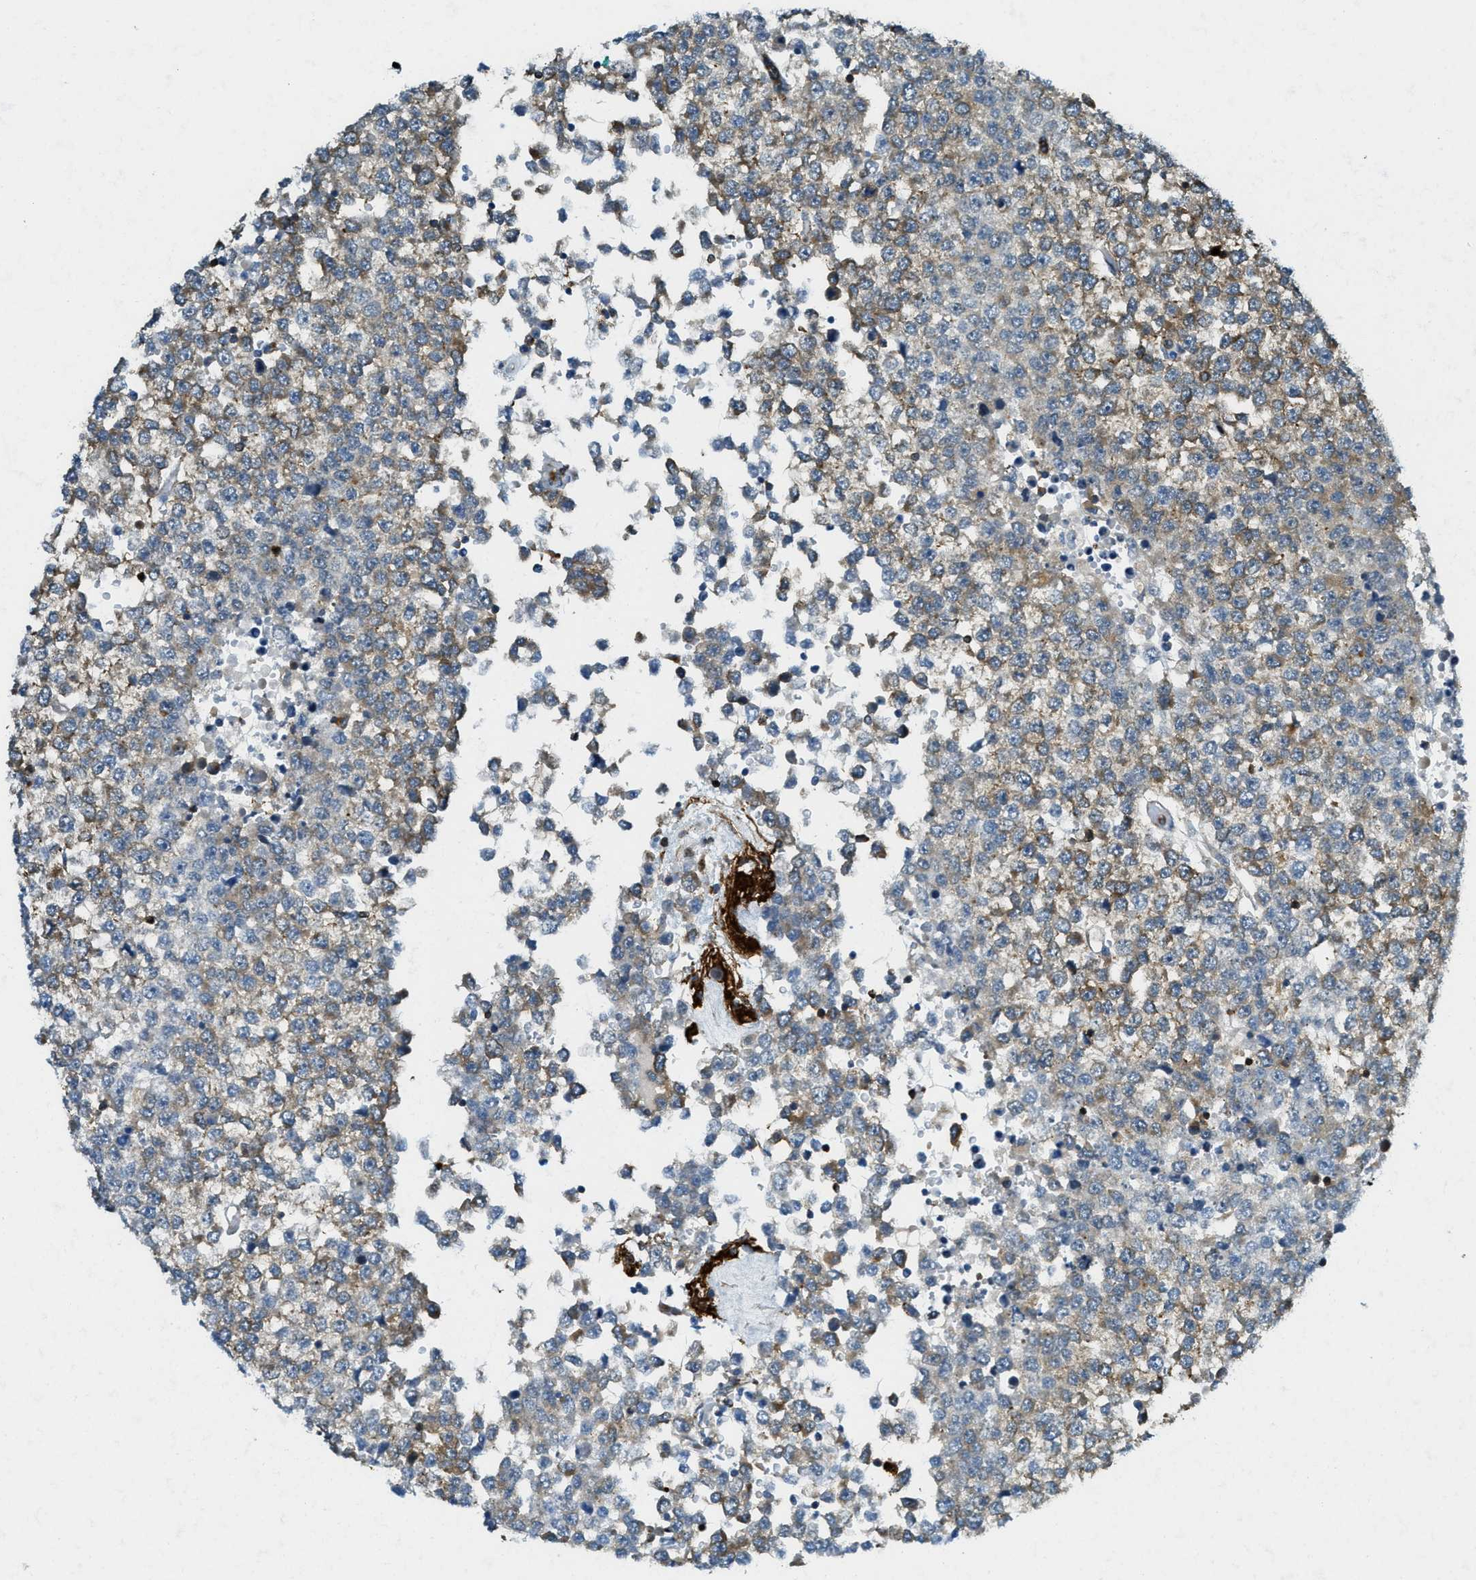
{"staining": {"intensity": "weak", "quantity": "25%-75%", "location": "cytoplasmic/membranous"}, "tissue": "testis cancer", "cell_type": "Tumor cells", "image_type": "cancer", "snomed": [{"axis": "morphology", "description": "Seminoma, NOS"}, {"axis": "topography", "description": "Testis"}], "caption": "Testis cancer (seminoma) was stained to show a protein in brown. There is low levels of weak cytoplasmic/membranous staining in about 25%-75% of tumor cells.", "gene": "PLBD2", "patient": {"sex": "male", "age": 65}}